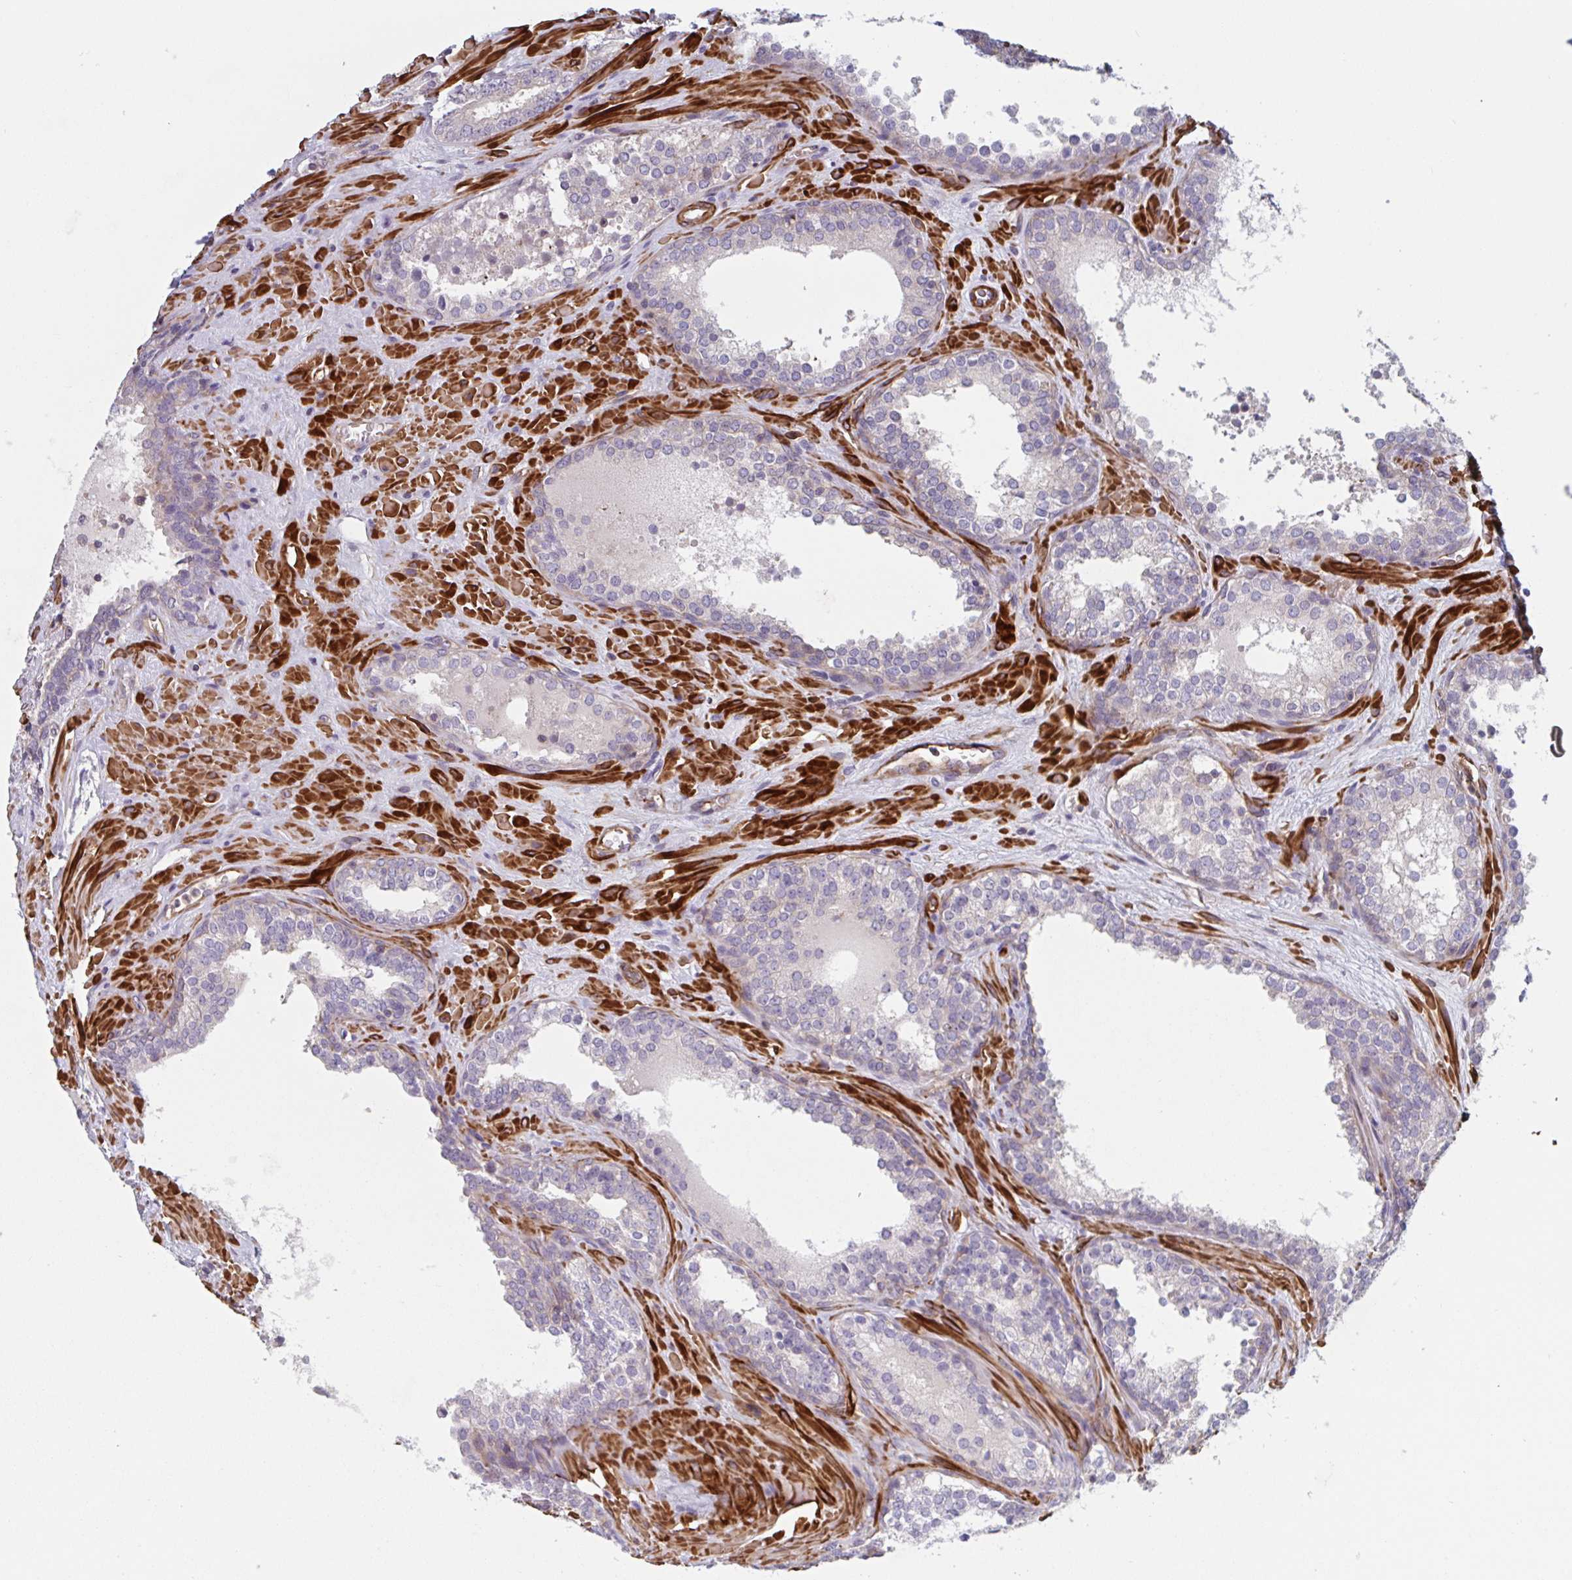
{"staining": {"intensity": "weak", "quantity": "<25%", "location": "cytoplasmic/membranous"}, "tissue": "prostate cancer", "cell_type": "Tumor cells", "image_type": "cancer", "snomed": [{"axis": "morphology", "description": "Adenocarcinoma, Low grade"}, {"axis": "topography", "description": "Prostate"}], "caption": "Prostate adenocarcinoma (low-grade) was stained to show a protein in brown. There is no significant expression in tumor cells. Brightfield microscopy of immunohistochemistry (IHC) stained with DAB (3,3'-diaminobenzidine) (brown) and hematoxylin (blue), captured at high magnification.", "gene": "SHISA7", "patient": {"sex": "male", "age": 62}}